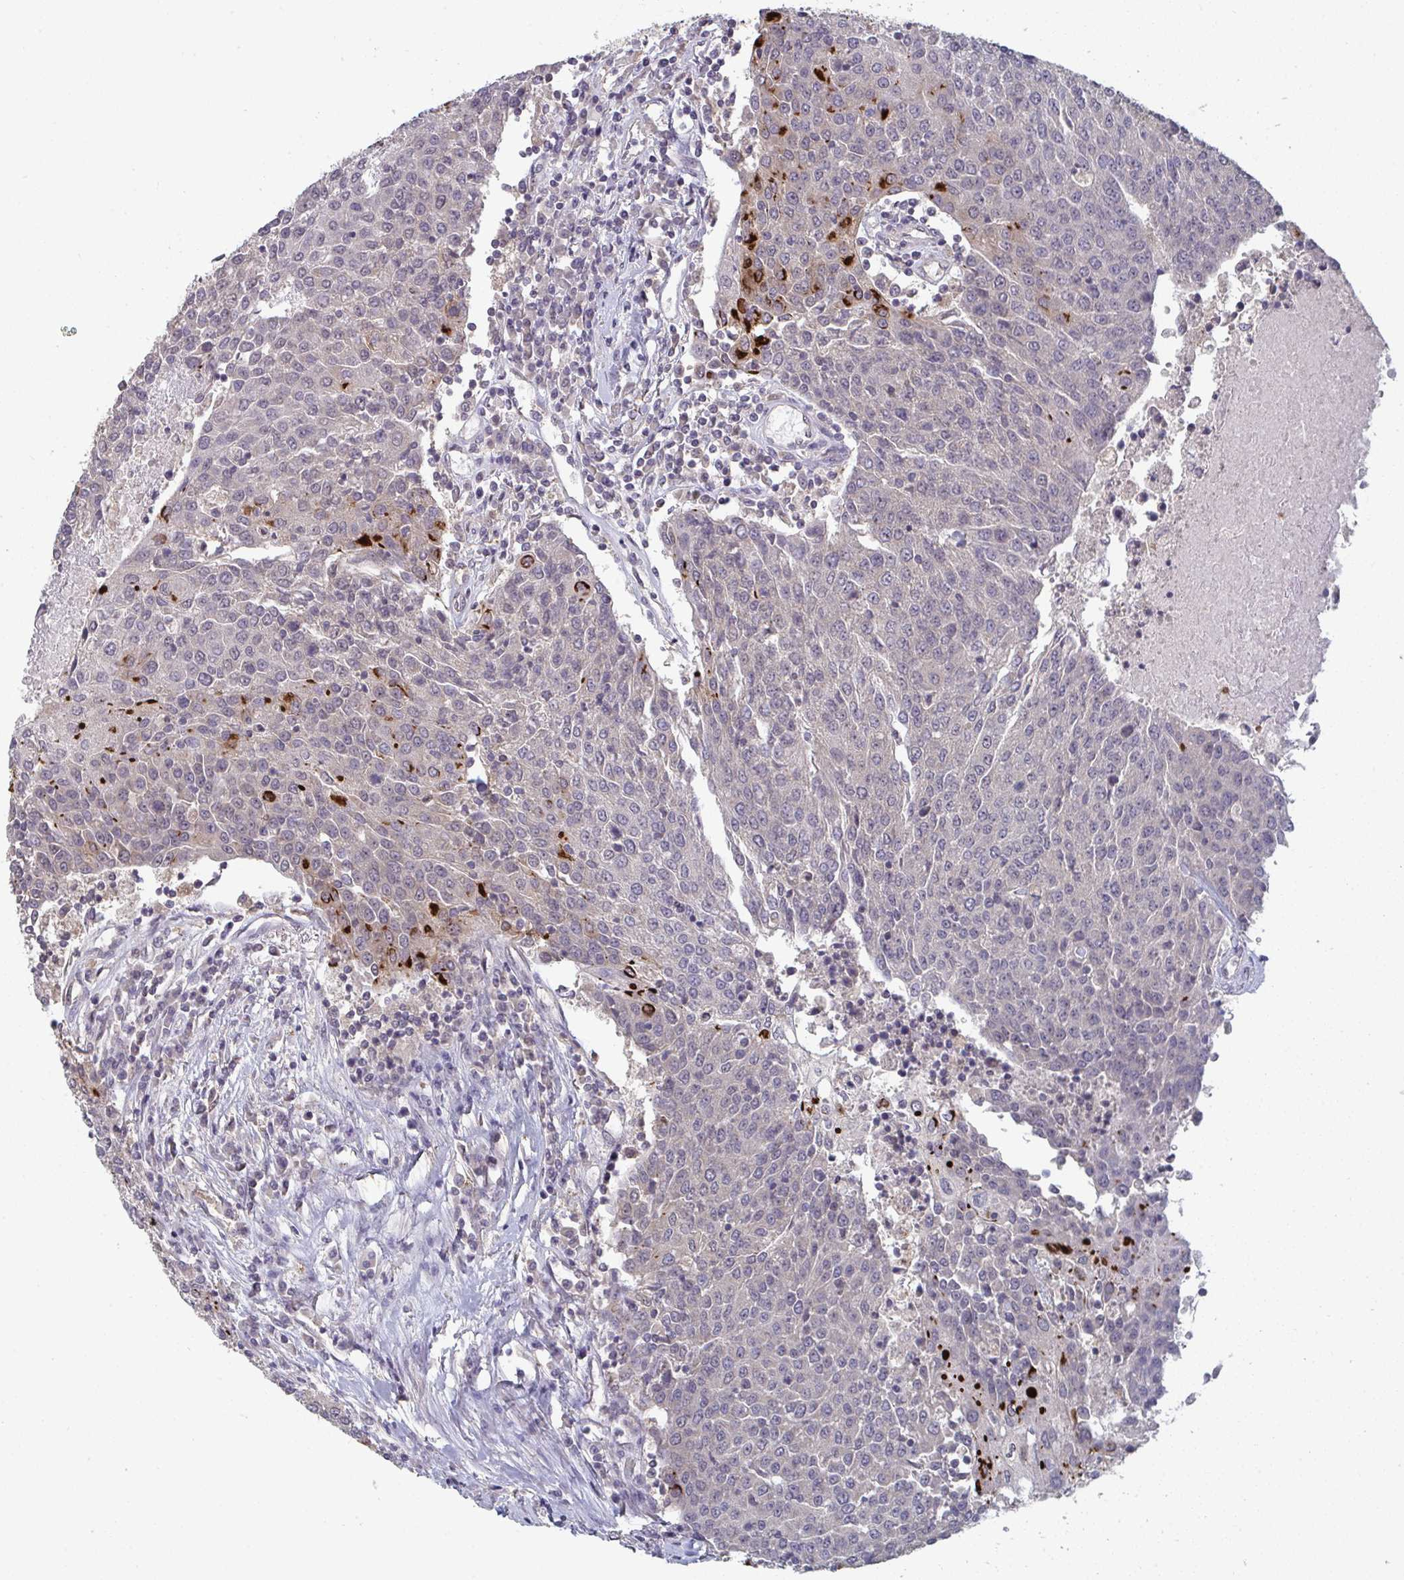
{"staining": {"intensity": "negative", "quantity": "none", "location": "none"}, "tissue": "urothelial cancer", "cell_type": "Tumor cells", "image_type": "cancer", "snomed": [{"axis": "morphology", "description": "Urothelial carcinoma, High grade"}, {"axis": "topography", "description": "Urinary bladder"}], "caption": "There is no significant staining in tumor cells of urothelial carcinoma (high-grade).", "gene": "LIX1", "patient": {"sex": "female", "age": 85}}